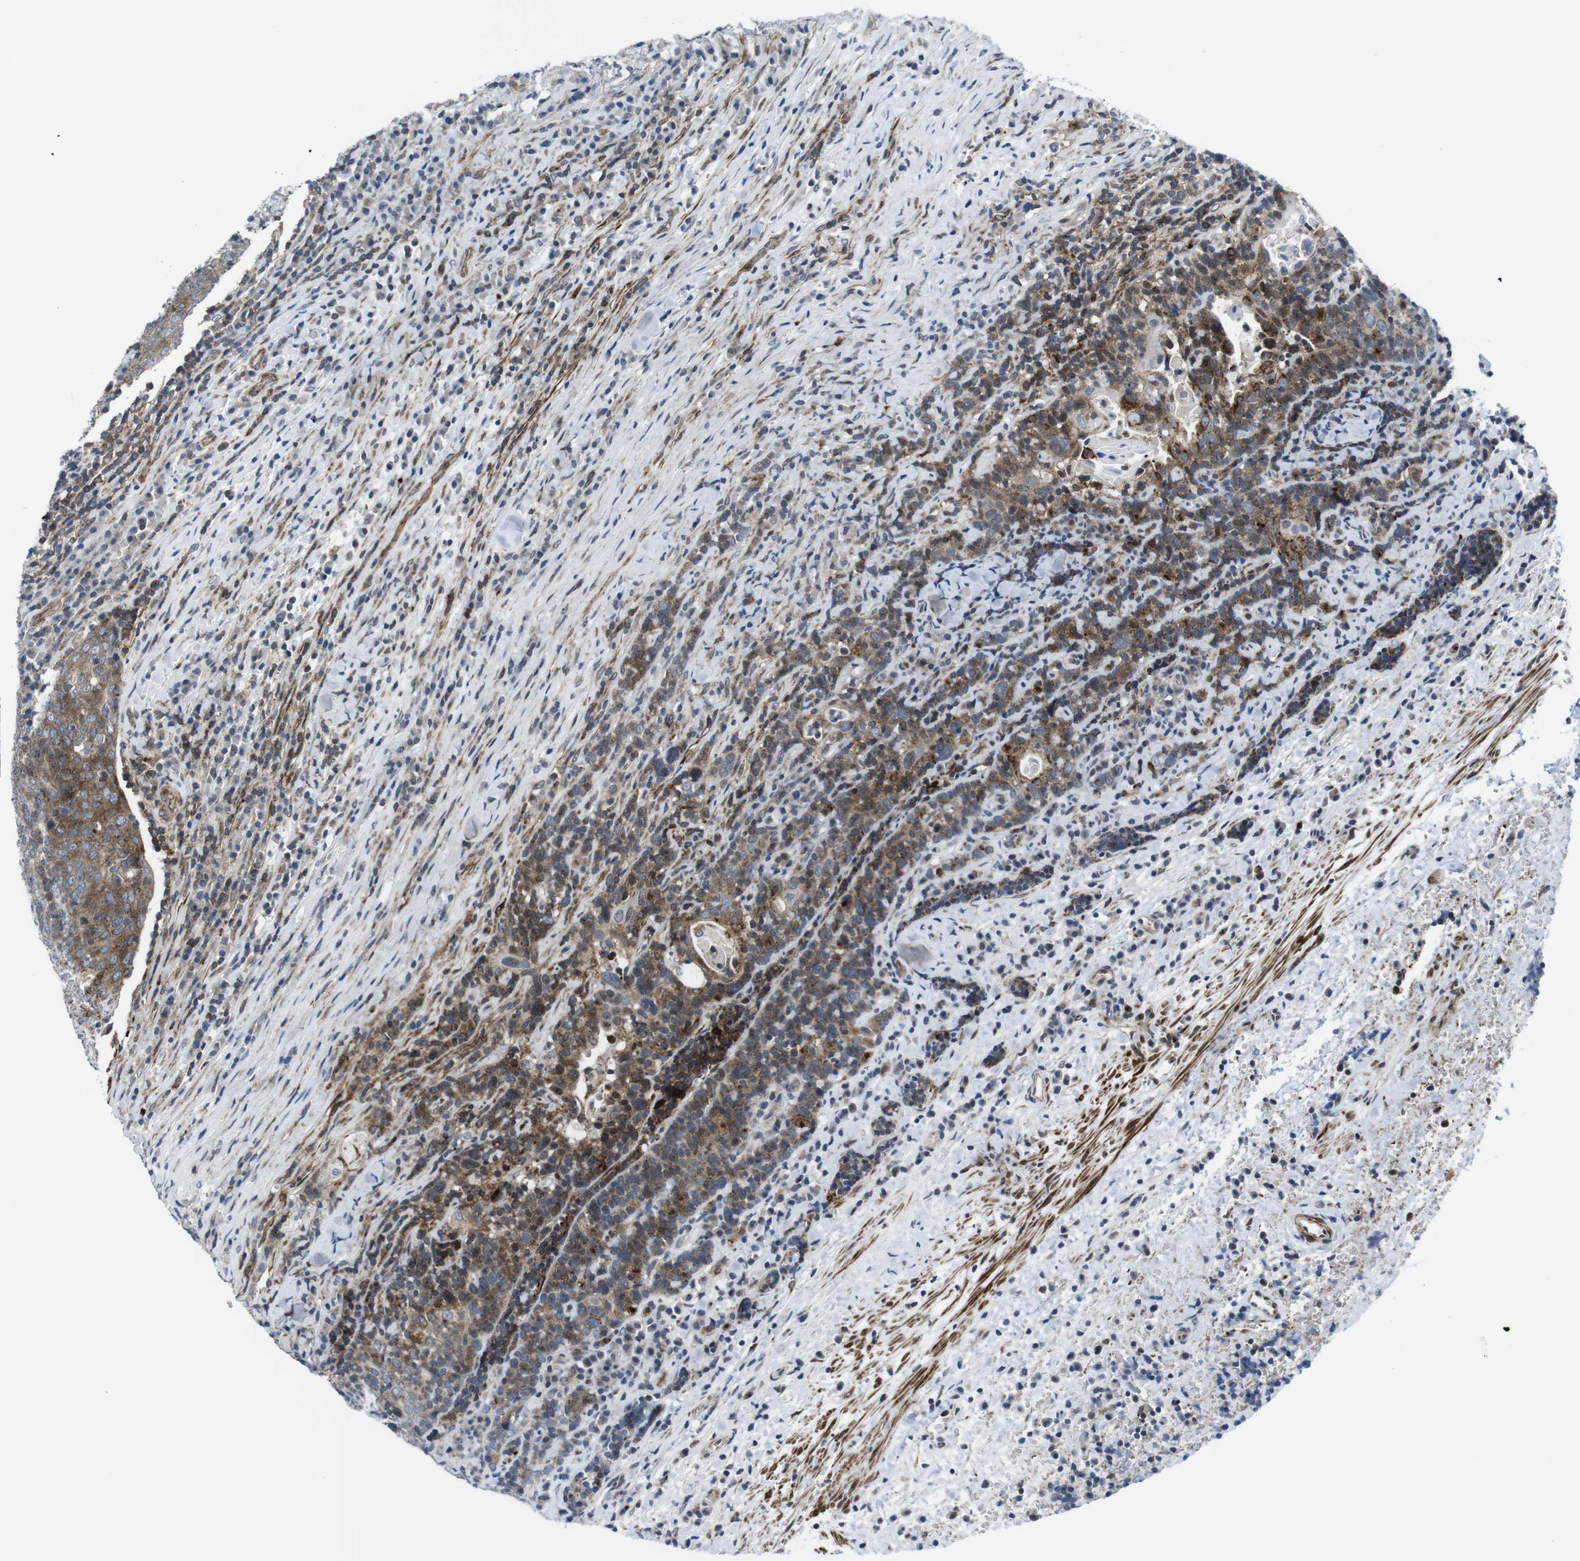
{"staining": {"intensity": "moderate", "quantity": ">75%", "location": "cytoplasmic/membranous"}, "tissue": "head and neck cancer", "cell_type": "Tumor cells", "image_type": "cancer", "snomed": [{"axis": "morphology", "description": "Squamous cell carcinoma, NOS"}, {"axis": "morphology", "description": "Squamous cell carcinoma, metastatic, NOS"}, {"axis": "topography", "description": "Lymph node"}, {"axis": "topography", "description": "Head-Neck"}], "caption": "This is a photomicrograph of immunohistochemistry staining of head and neck cancer, which shows moderate positivity in the cytoplasmic/membranous of tumor cells.", "gene": "CUL7", "patient": {"sex": "male", "age": 62}}